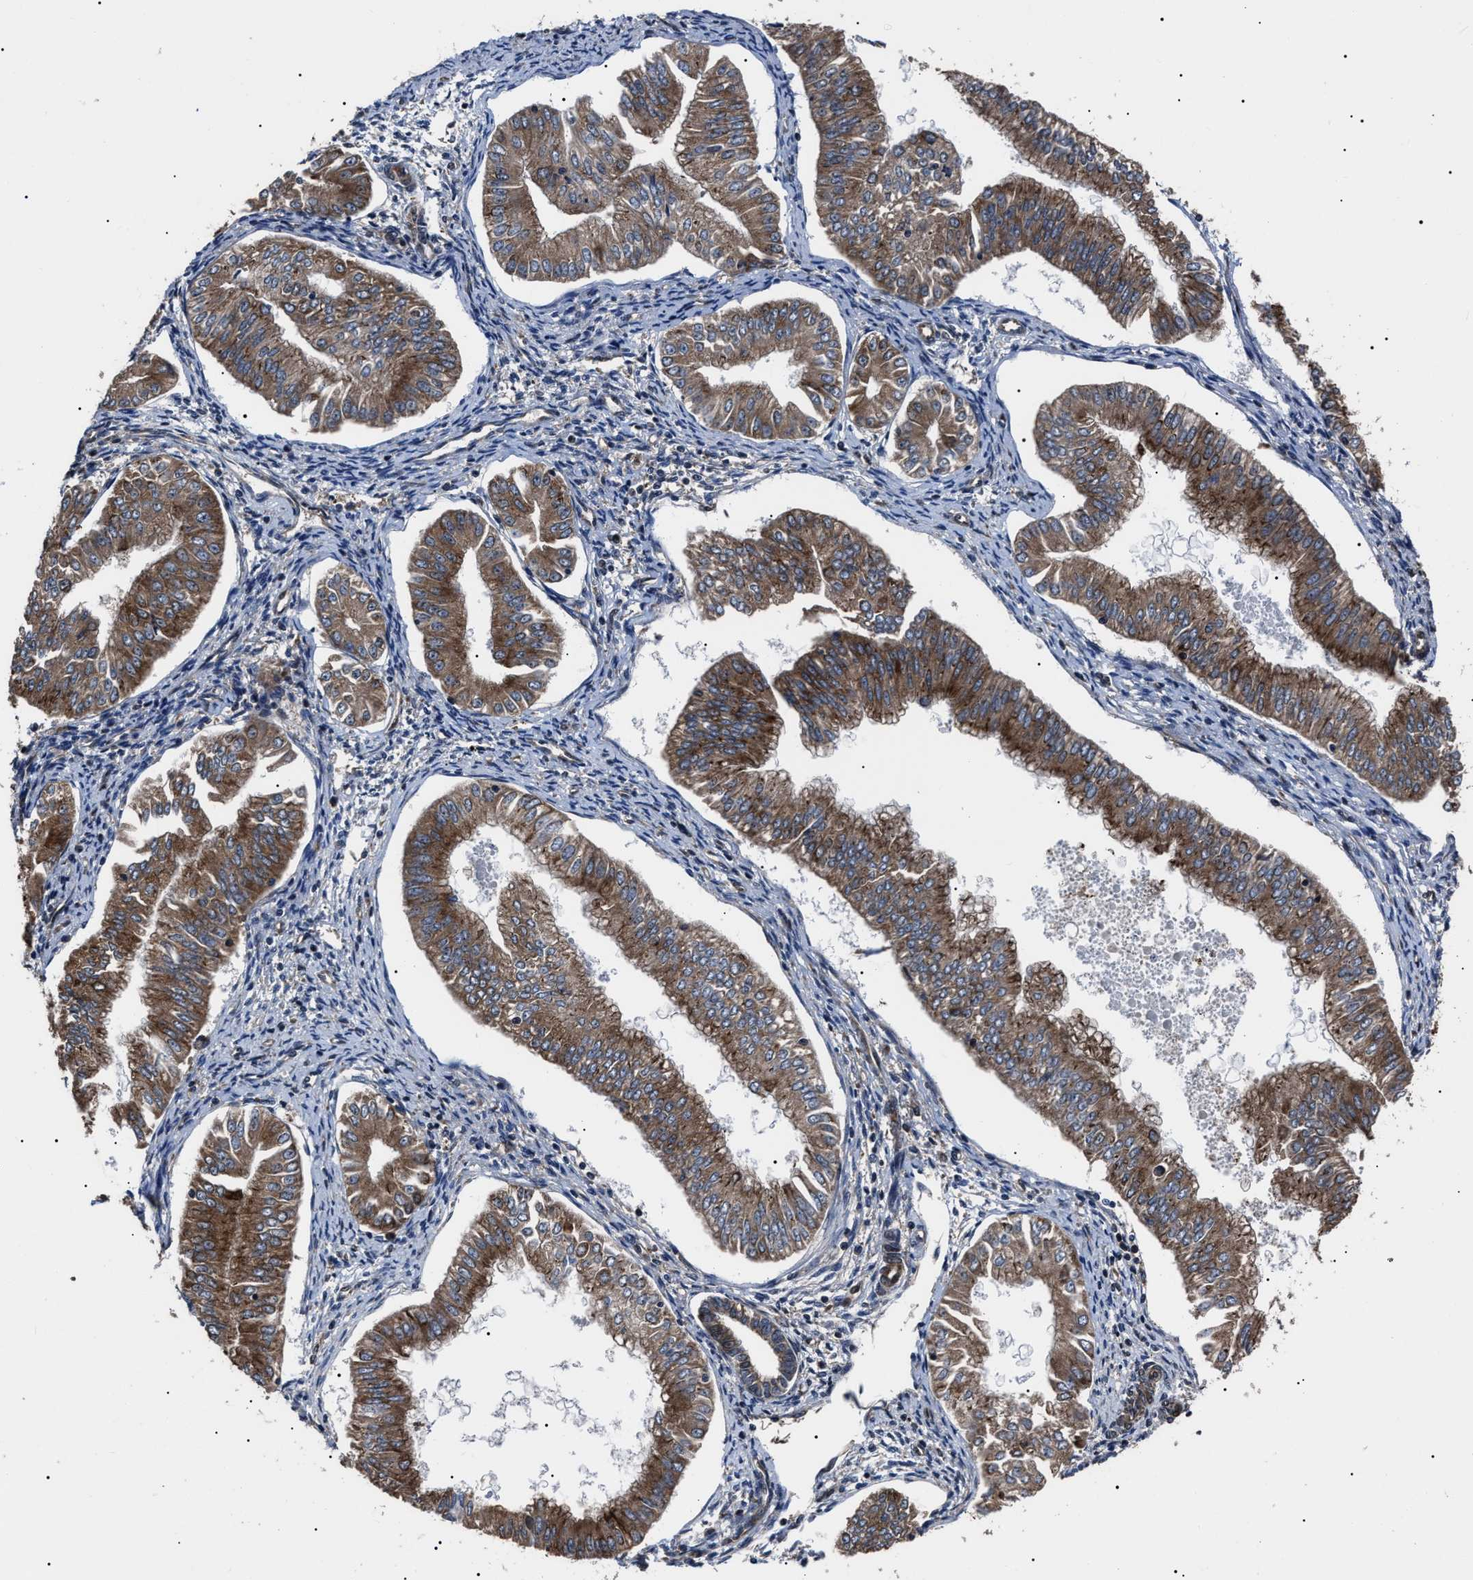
{"staining": {"intensity": "moderate", "quantity": ">75%", "location": "cytoplasmic/membranous"}, "tissue": "endometrial cancer", "cell_type": "Tumor cells", "image_type": "cancer", "snomed": [{"axis": "morphology", "description": "Normal tissue, NOS"}, {"axis": "morphology", "description": "Adenocarcinoma, NOS"}, {"axis": "topography", "description": "Endometrium"}], "caption": "DAB (3,3'-diaminobenzidine) immunohistochemical staining of endometrial adenocarcinoma displays moderate cytoplasmic/membranous protein staining in about >75% of tumor cells.", "gene": "CCT8", "patient": {"sex": "female", "age": 53}}